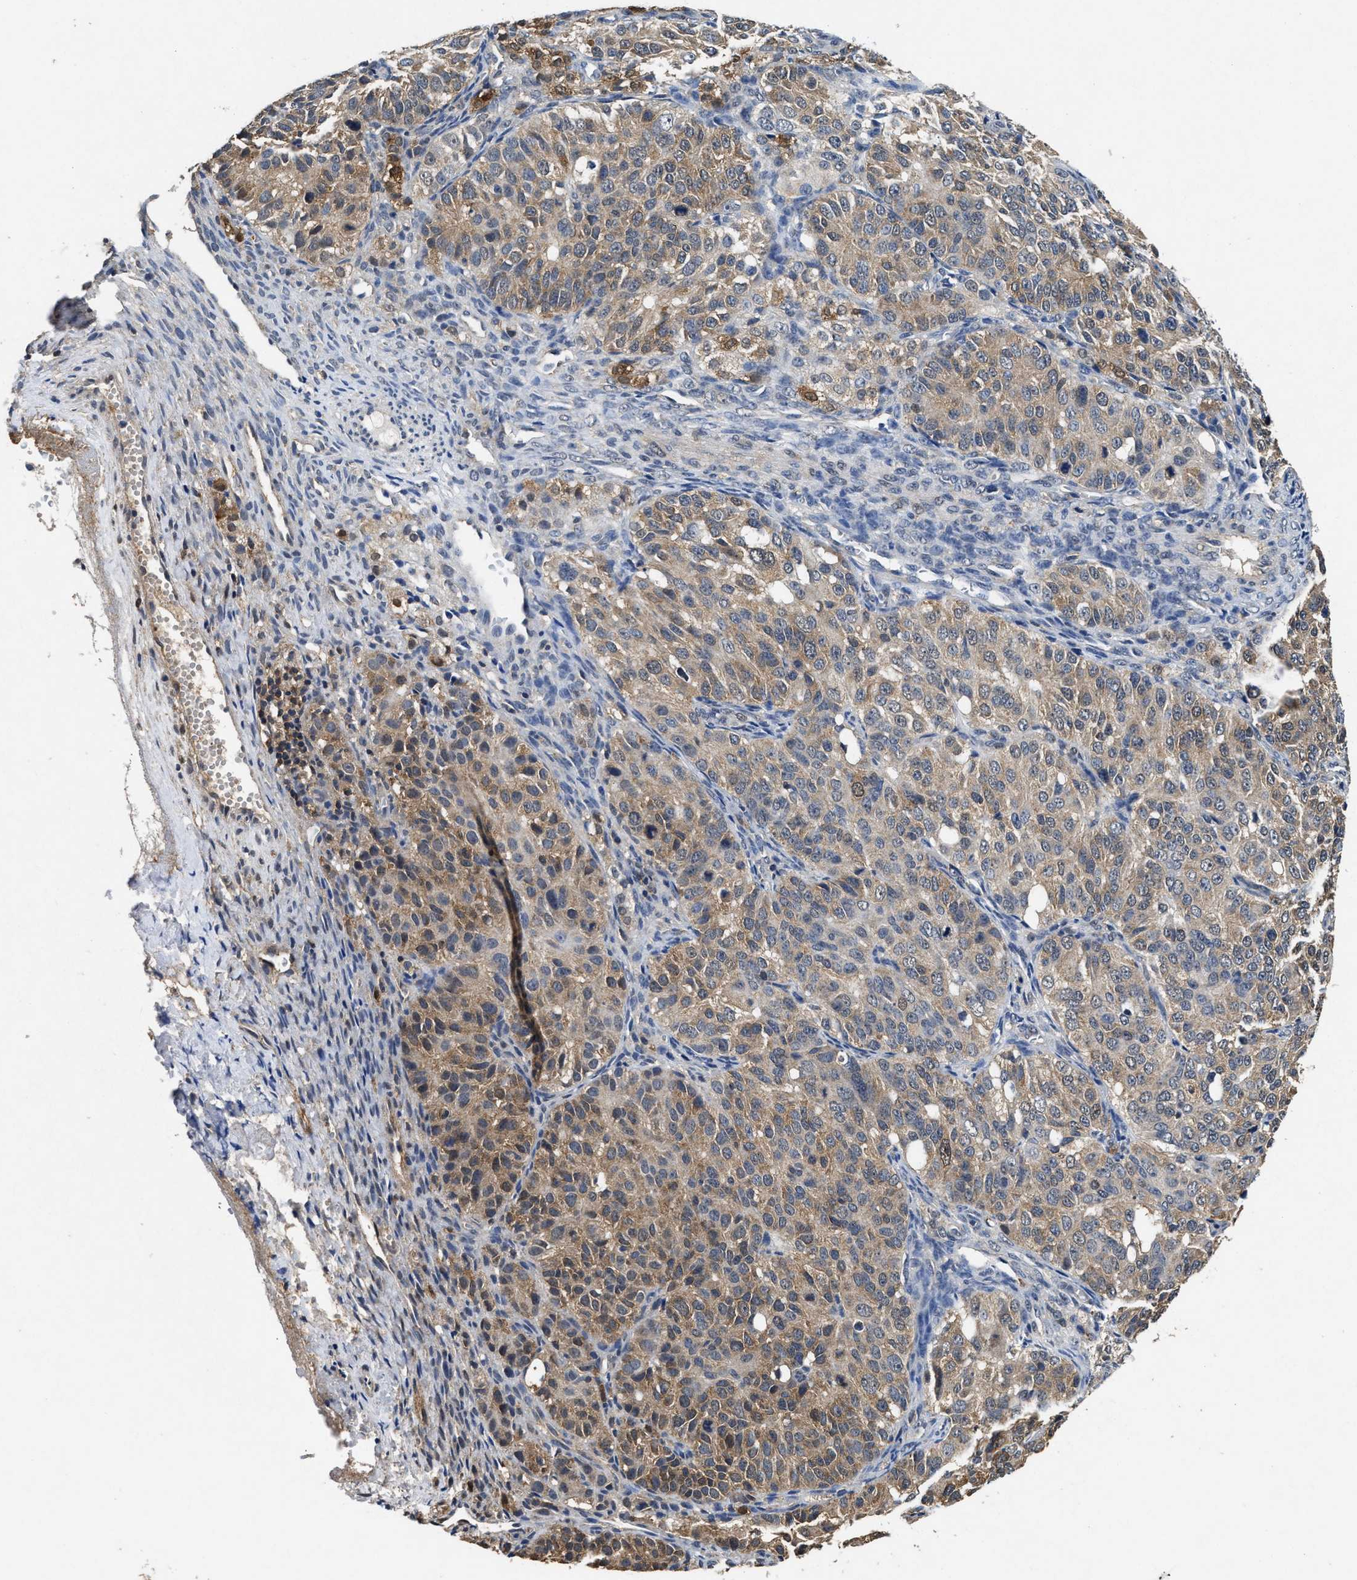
{"staining": {"intensity": "moderate", "quantity": "25%-75%", "location": "cytoplasmic/membranous"}, "tissue": "ovarian cancer", "cell_type": "Tumor cells", "image_type": "cancer", "snomed": [{"axis": "morphology", "description": "Carcinoma, endometroid"}, {"axis": "topography", "description": "Ovary"}], "caption": "Protein analysis of ovarian endometroid carcinoma tissue demonstrates moderate cytoplasmic/membranous staining in about 25%-75% of tumor cells.", "gene": "ACAT2", "patient": {"sex": "female", "age": 51}}